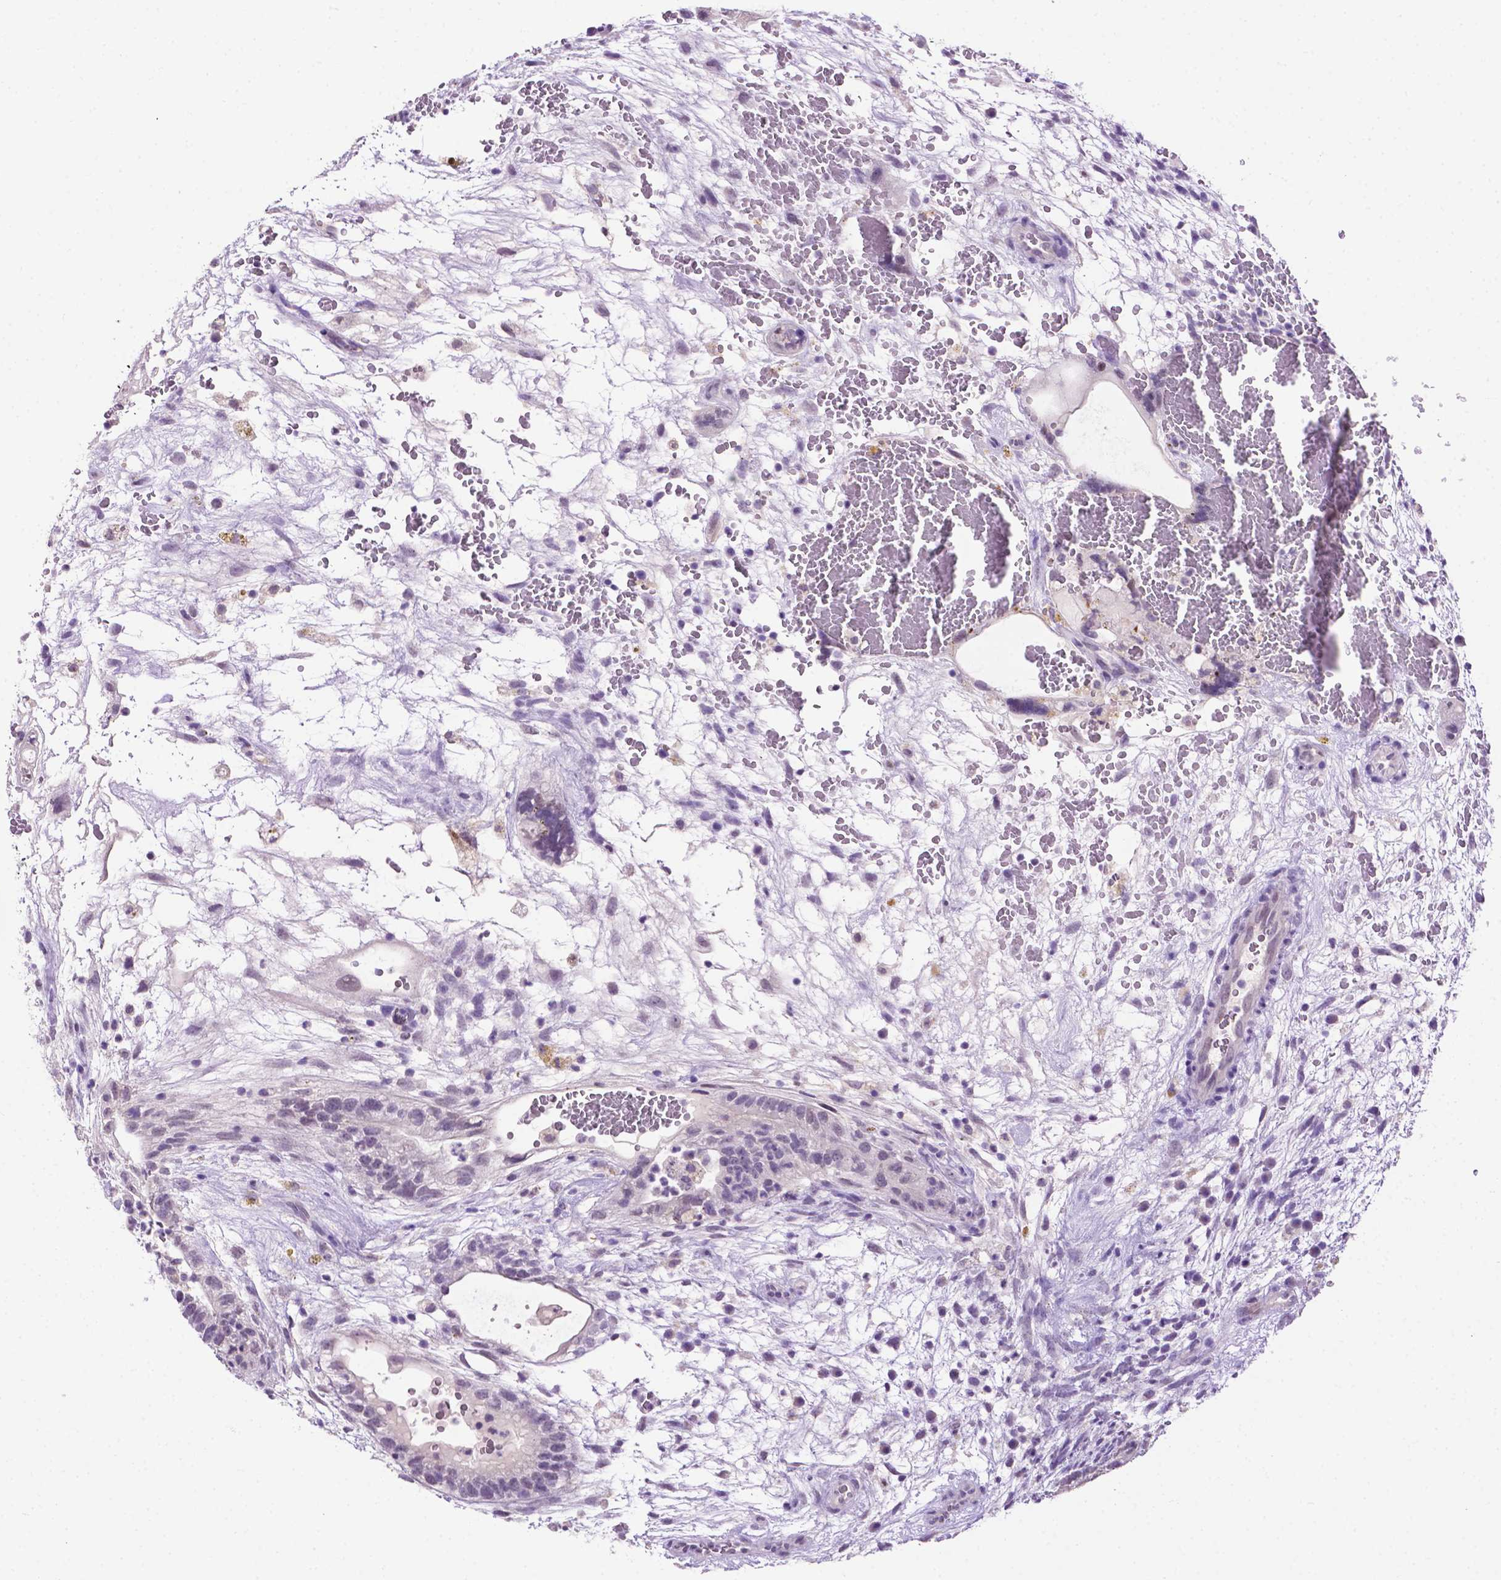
{"staining": {"intensity": "negative", "quantity": "none", "location": "none"}, "tissue": "testis cancer", "cell_type": "Tumor cells", "image_type": "cancer", "snomed": [{"axis": "morphology", "description": "Normal tissue, NOS"}, {"axis": "morphology", "description": "Carcinoma, Embryonal, NOS"}, {"axis": "topography", "description": "Testis"}], "caption": "Tumor cells show no significant protein positivity in embryonal carcinoma (testis).", "gene": "MMP27", "patient": {"sex": "male", "age": 32}}